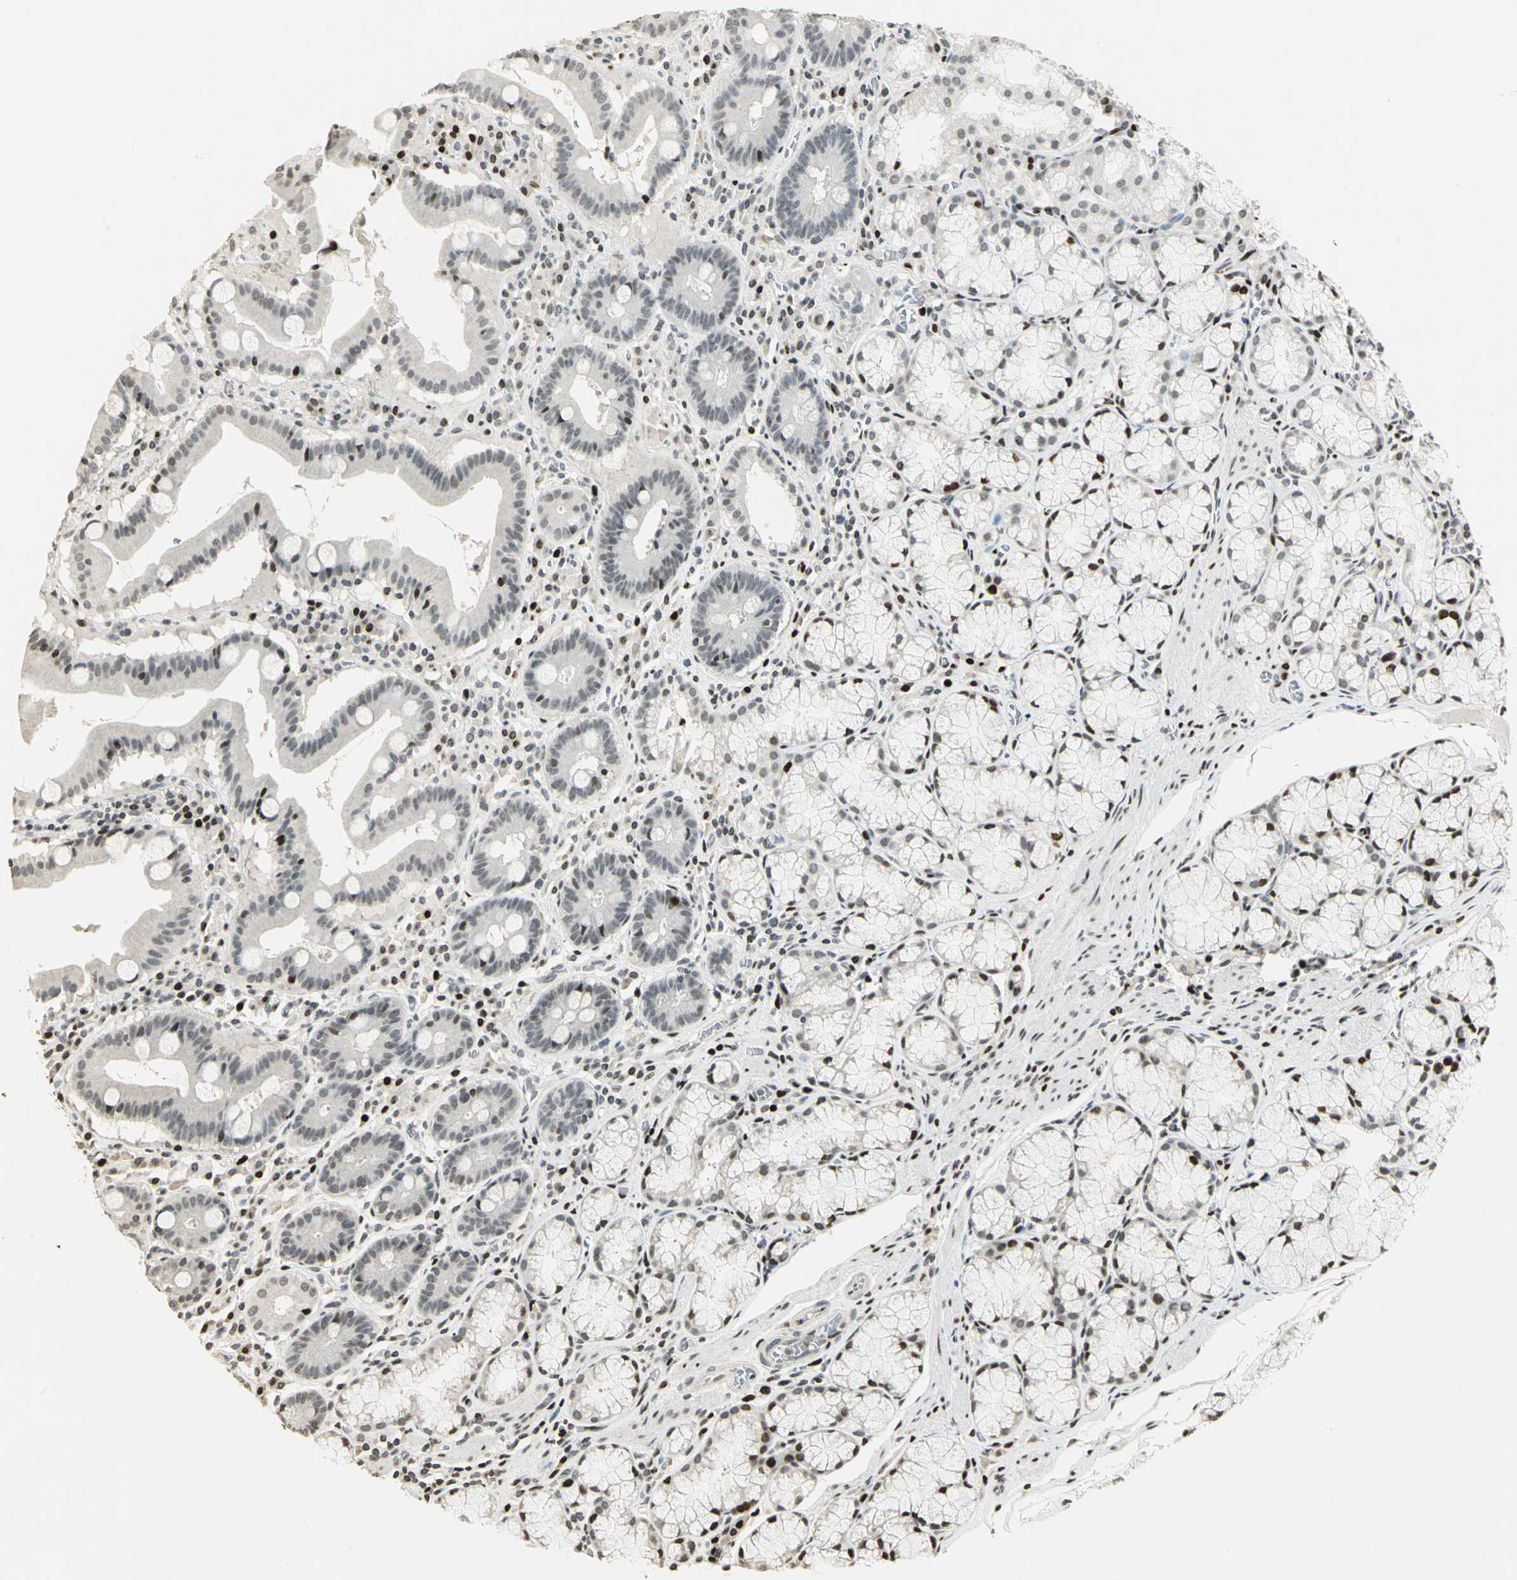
{"staining": {"intensity": "weak", "quantity": "25%-75%", "location": "nuclear"}, "tissue": "stomach", "cell_type": "Glandular cells", "image_type": "normal", "snomed": [{"axis": "morphology", "description": "Normal tissue, NOS"}, {"axis": "topography", "description": "Stomach, lower"}], "caption": "IHC photomicrograph of benign stomach: stomach stained using IHC exhibits low levels of weak protein expression localized specifically in the nuclear of glandular cells, appearing as a nuclear brown color.", "gene": "KDM1A", "patient": {"sex": "male", "age": 56}}